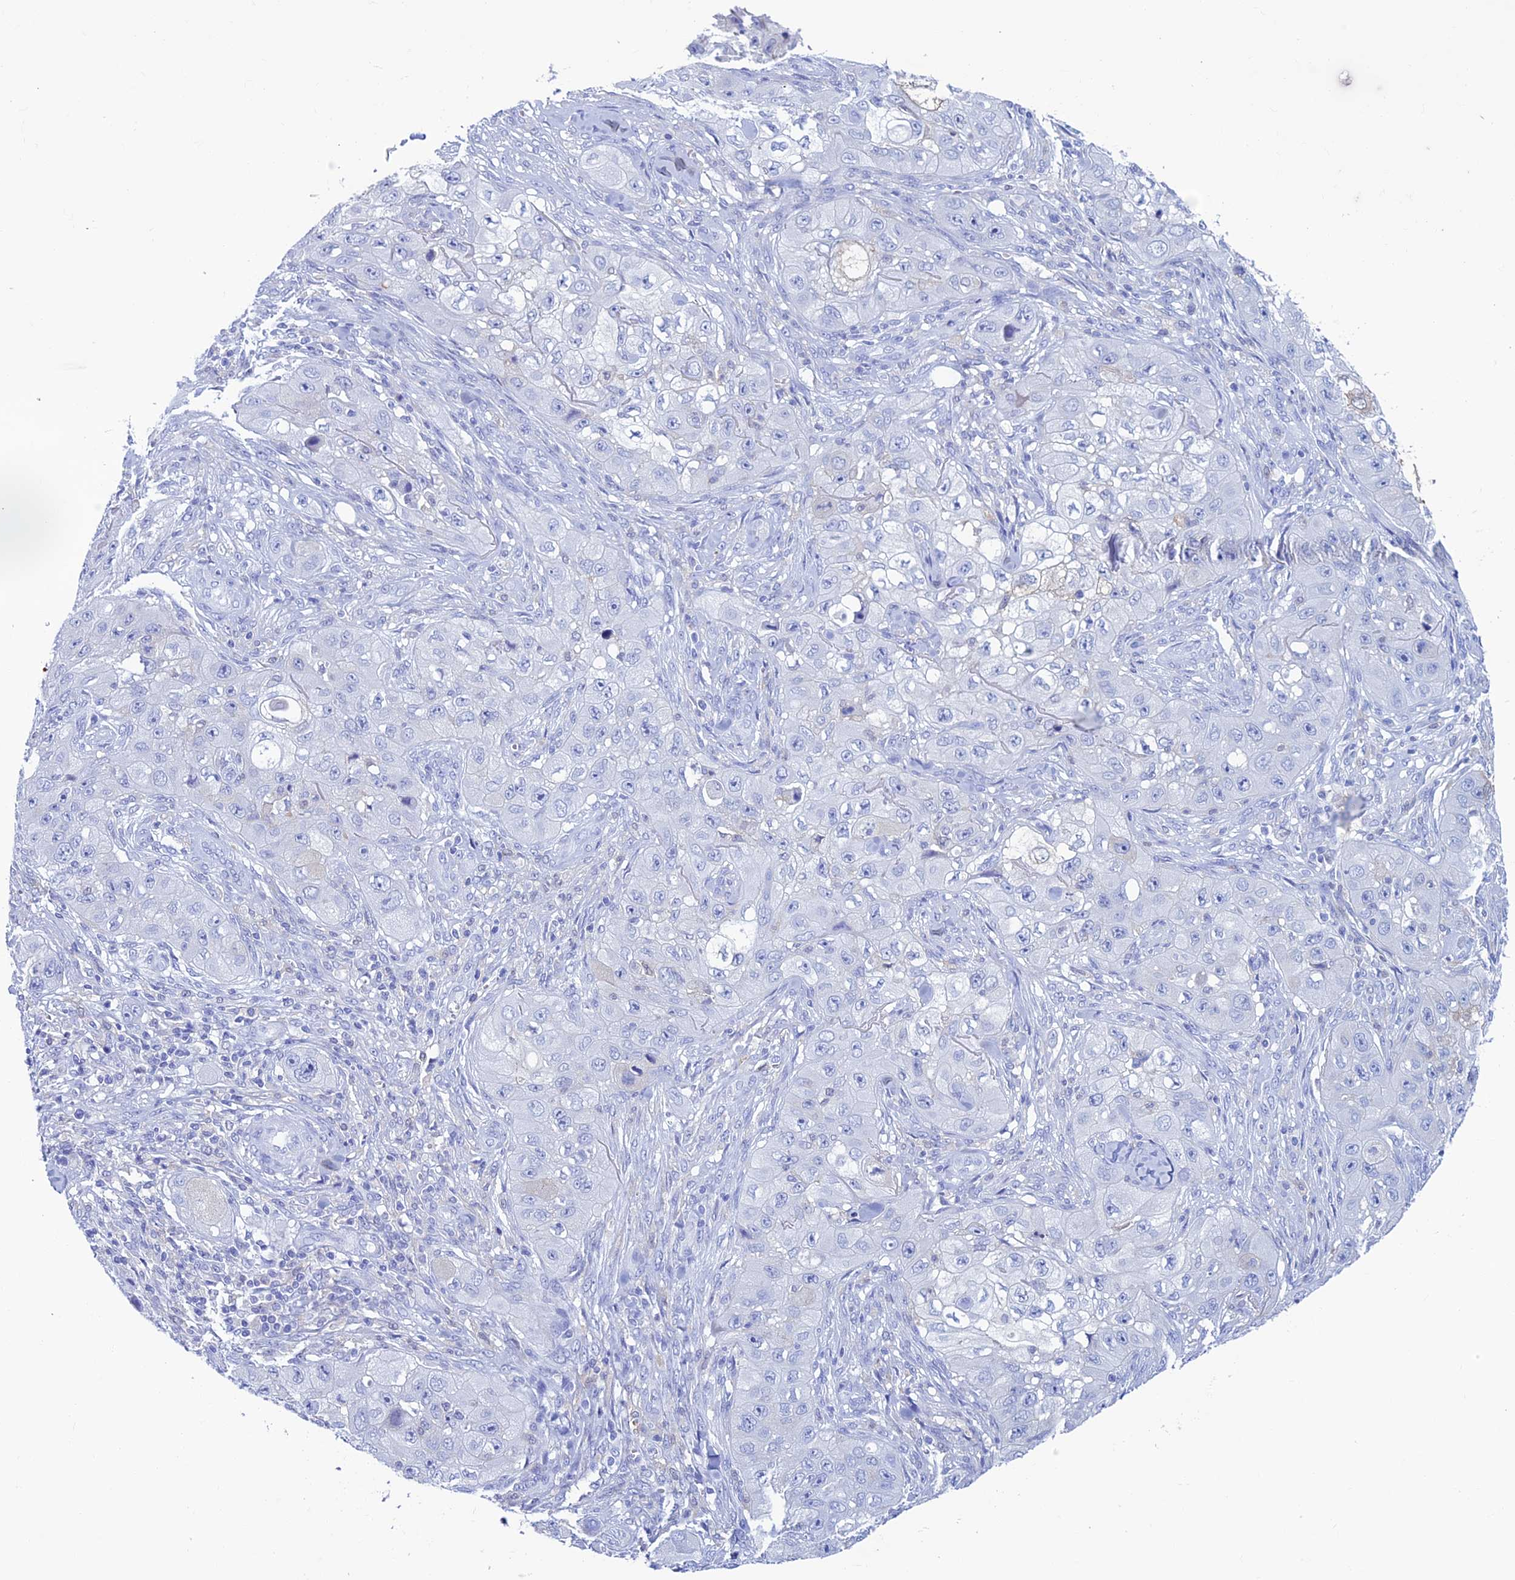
{"staining": {"intensity": "negative", "quantity": "none", "location": "none"}, "tissue": "skin cancer", "cell_type": "Tumor cells", "image_type": "cancer", "snomed": [{"axis": "morphology", "description": "Squamous cell carcinoma, NOS"}, {"axis": "topography", "description": "Skin"}, {"axis": "topography", "description": "Subcutis"}], "caption": "An immunohistochemistry (IHC) histopathology image of skin cancer is shown. There is no staining in tumor cells of skin cancer. (DAB (3,3'-diaminobenzidine) IHC with hematoxylin counter stain).", "gene": "KCNK17", "patient": {"sex": "male", "age": 73}}